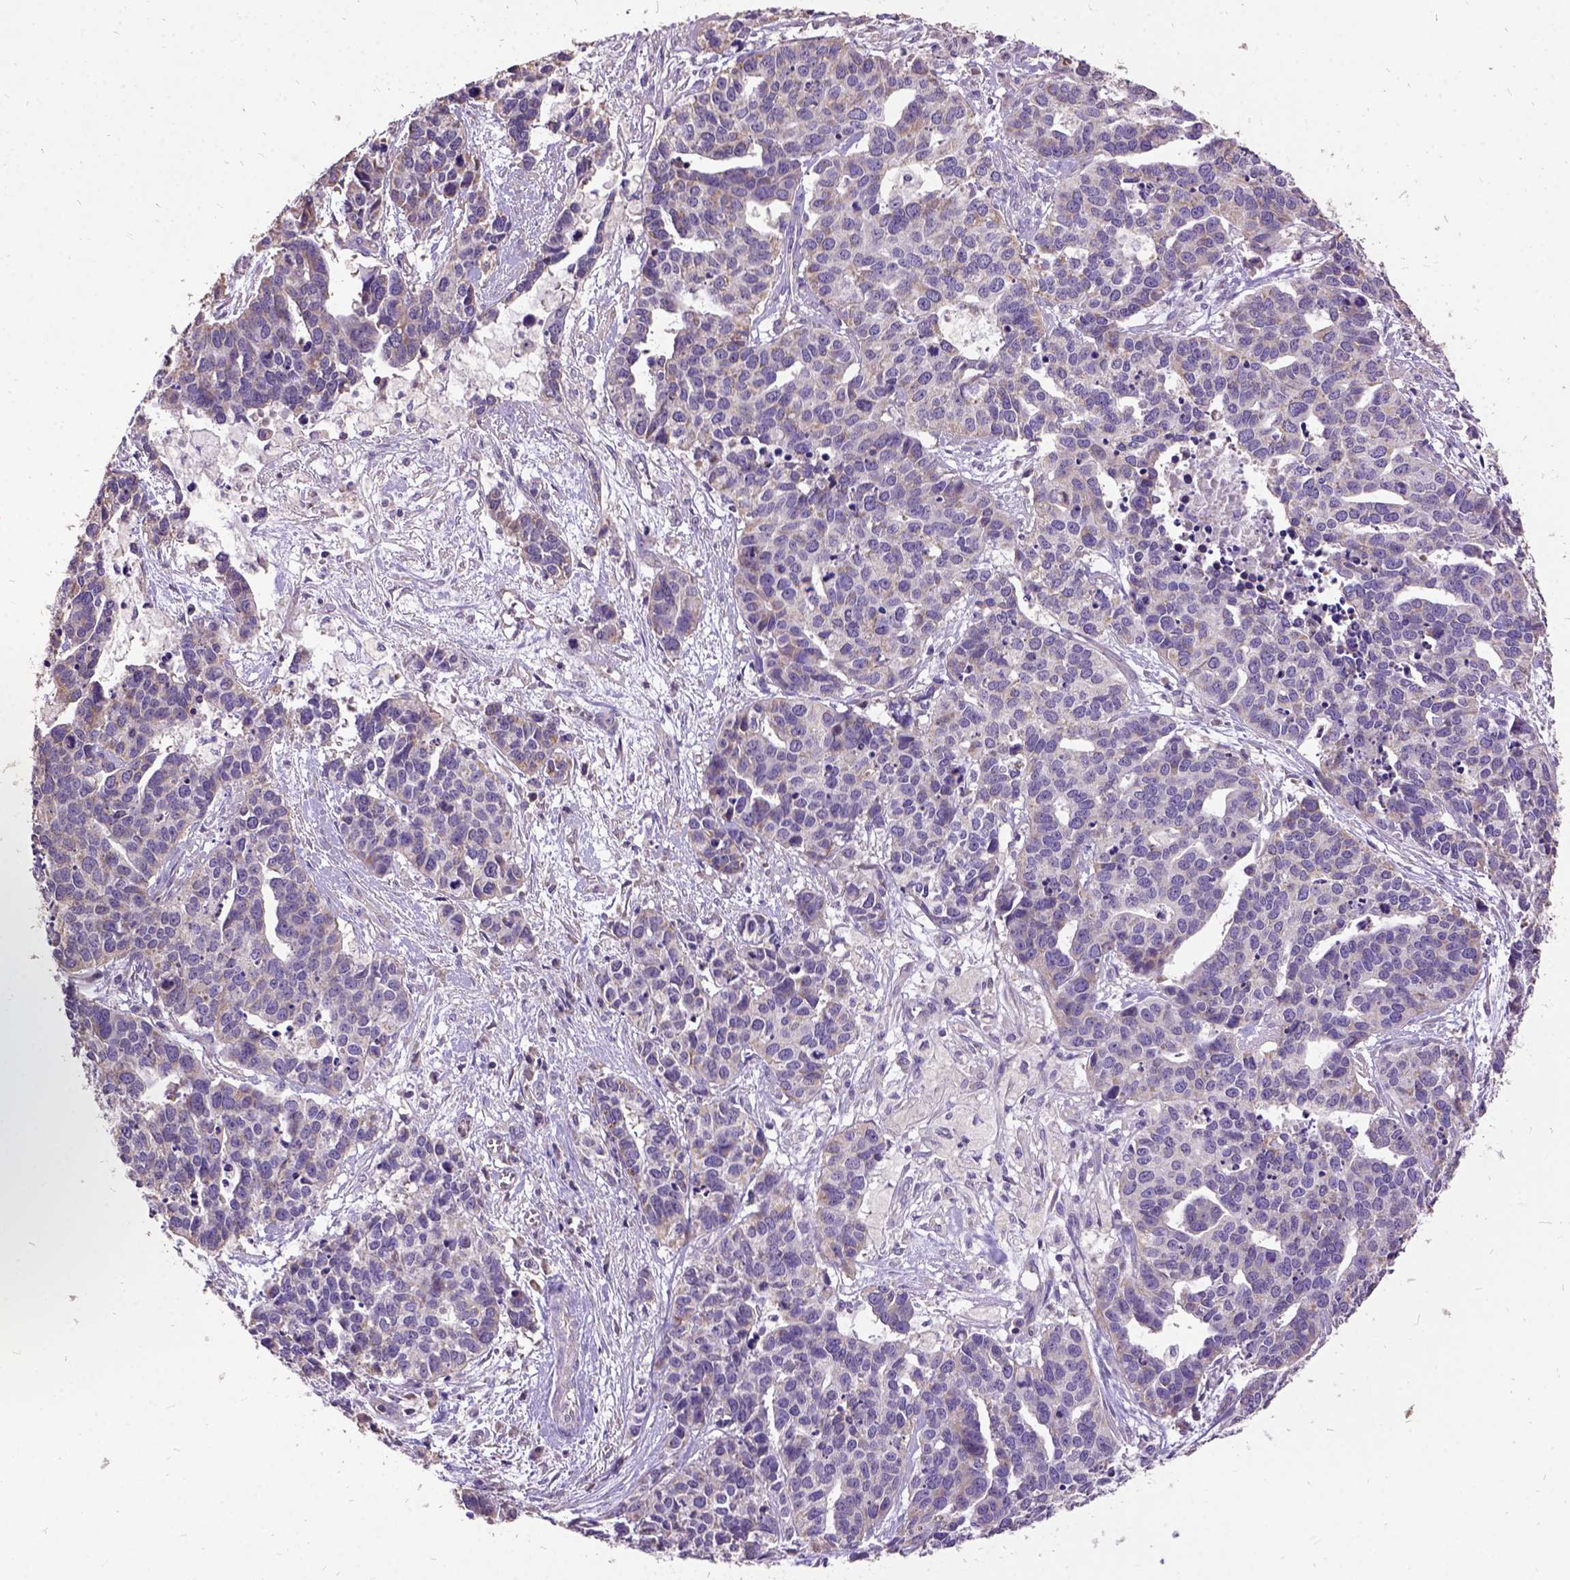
{"staining": {"intensity": "negative", "quantity": "none", "location": "none"}, "tissue": "ovarian cancer", "cell_type": "Tumor cells", "image_type": "cancer", "snomed": [{"axis": "morphology", "description": "Carcinoma, endometroid"}, {"axis": "topography", "description": "Ovary"}], "caption": "DAB (3,3'-diaminobenzidine) immunohistochemical staining of ovarian endometroid carcinoma exhibits no significant expression in tumor cells.", "gene": "DQX1", "patient": {"sex": "female", "age": 65}}